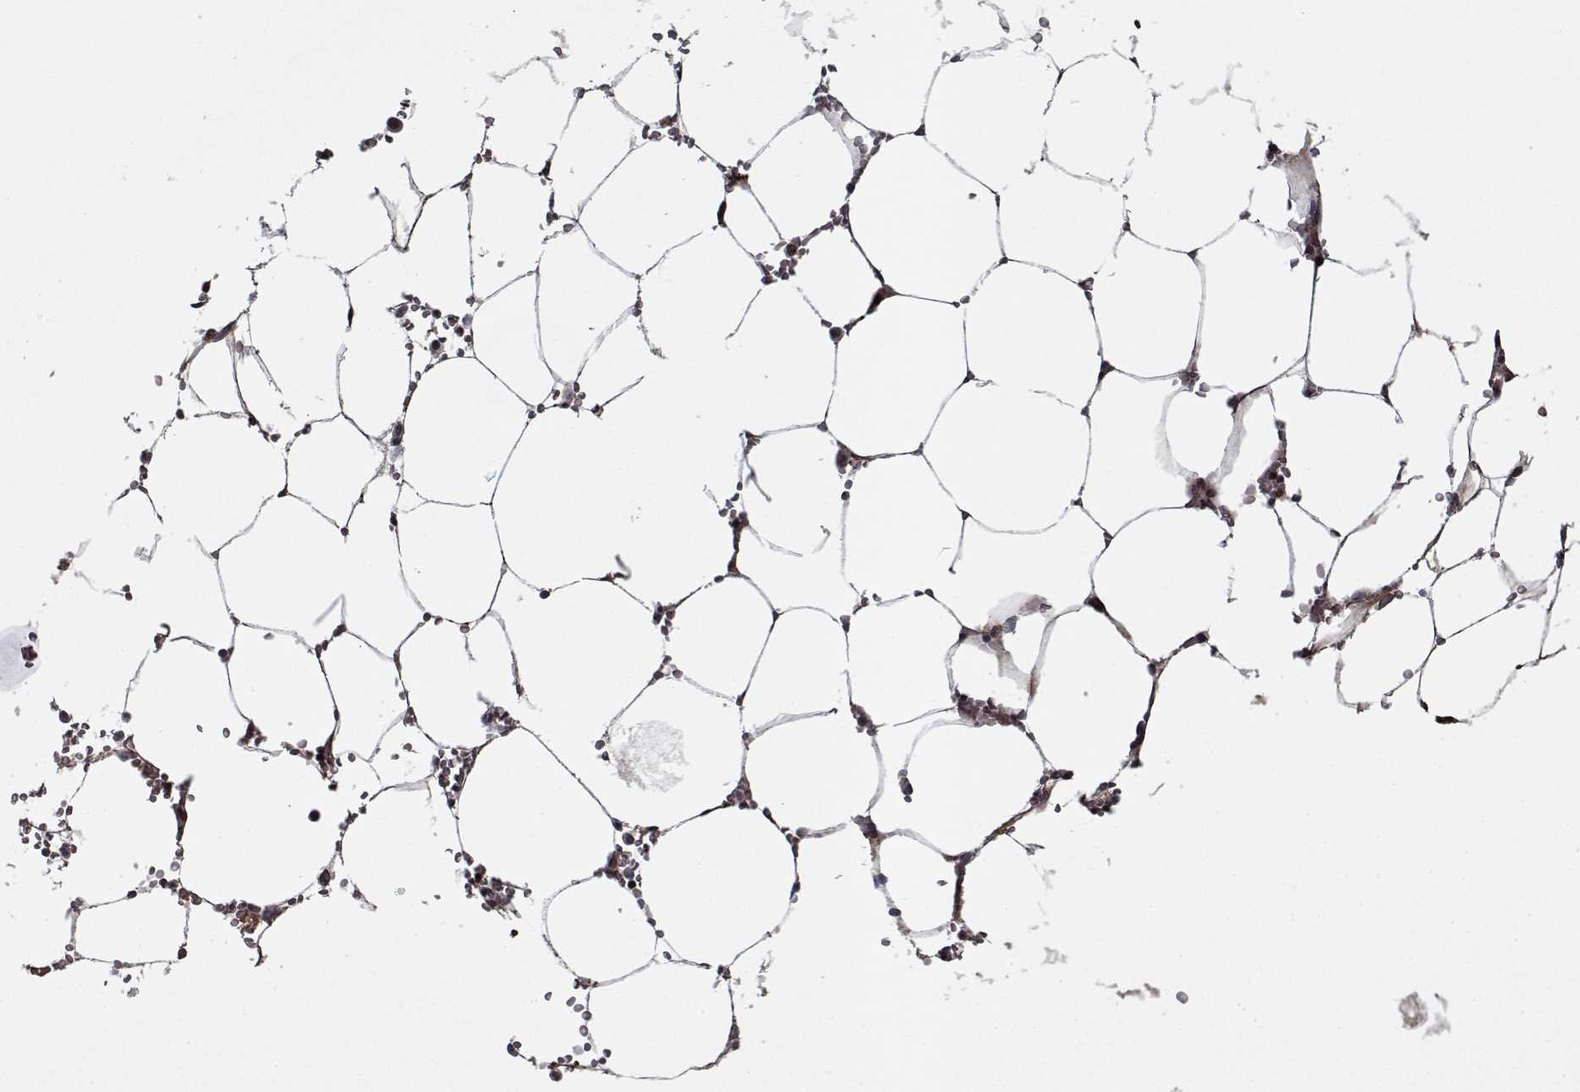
{"staining": {"intensity": "negative", "quantity": "none", "location": "none"}, "tissue": "bone marrow", "cell_type": "Hematopoietic cells", "image_type": "normal", "snomed": [{"axis": "morphology", "description": "Normal tissue, NOS"}, {"axis": "topography", "description": "Bone marrow"}], "caption": "This is an immunohistochemistry photomicrograph of unremarkable bone marrow. There is no staining in hematopoietic cells.", "gene": "NLK", "patient": {"sex": "female", "age": 52}}